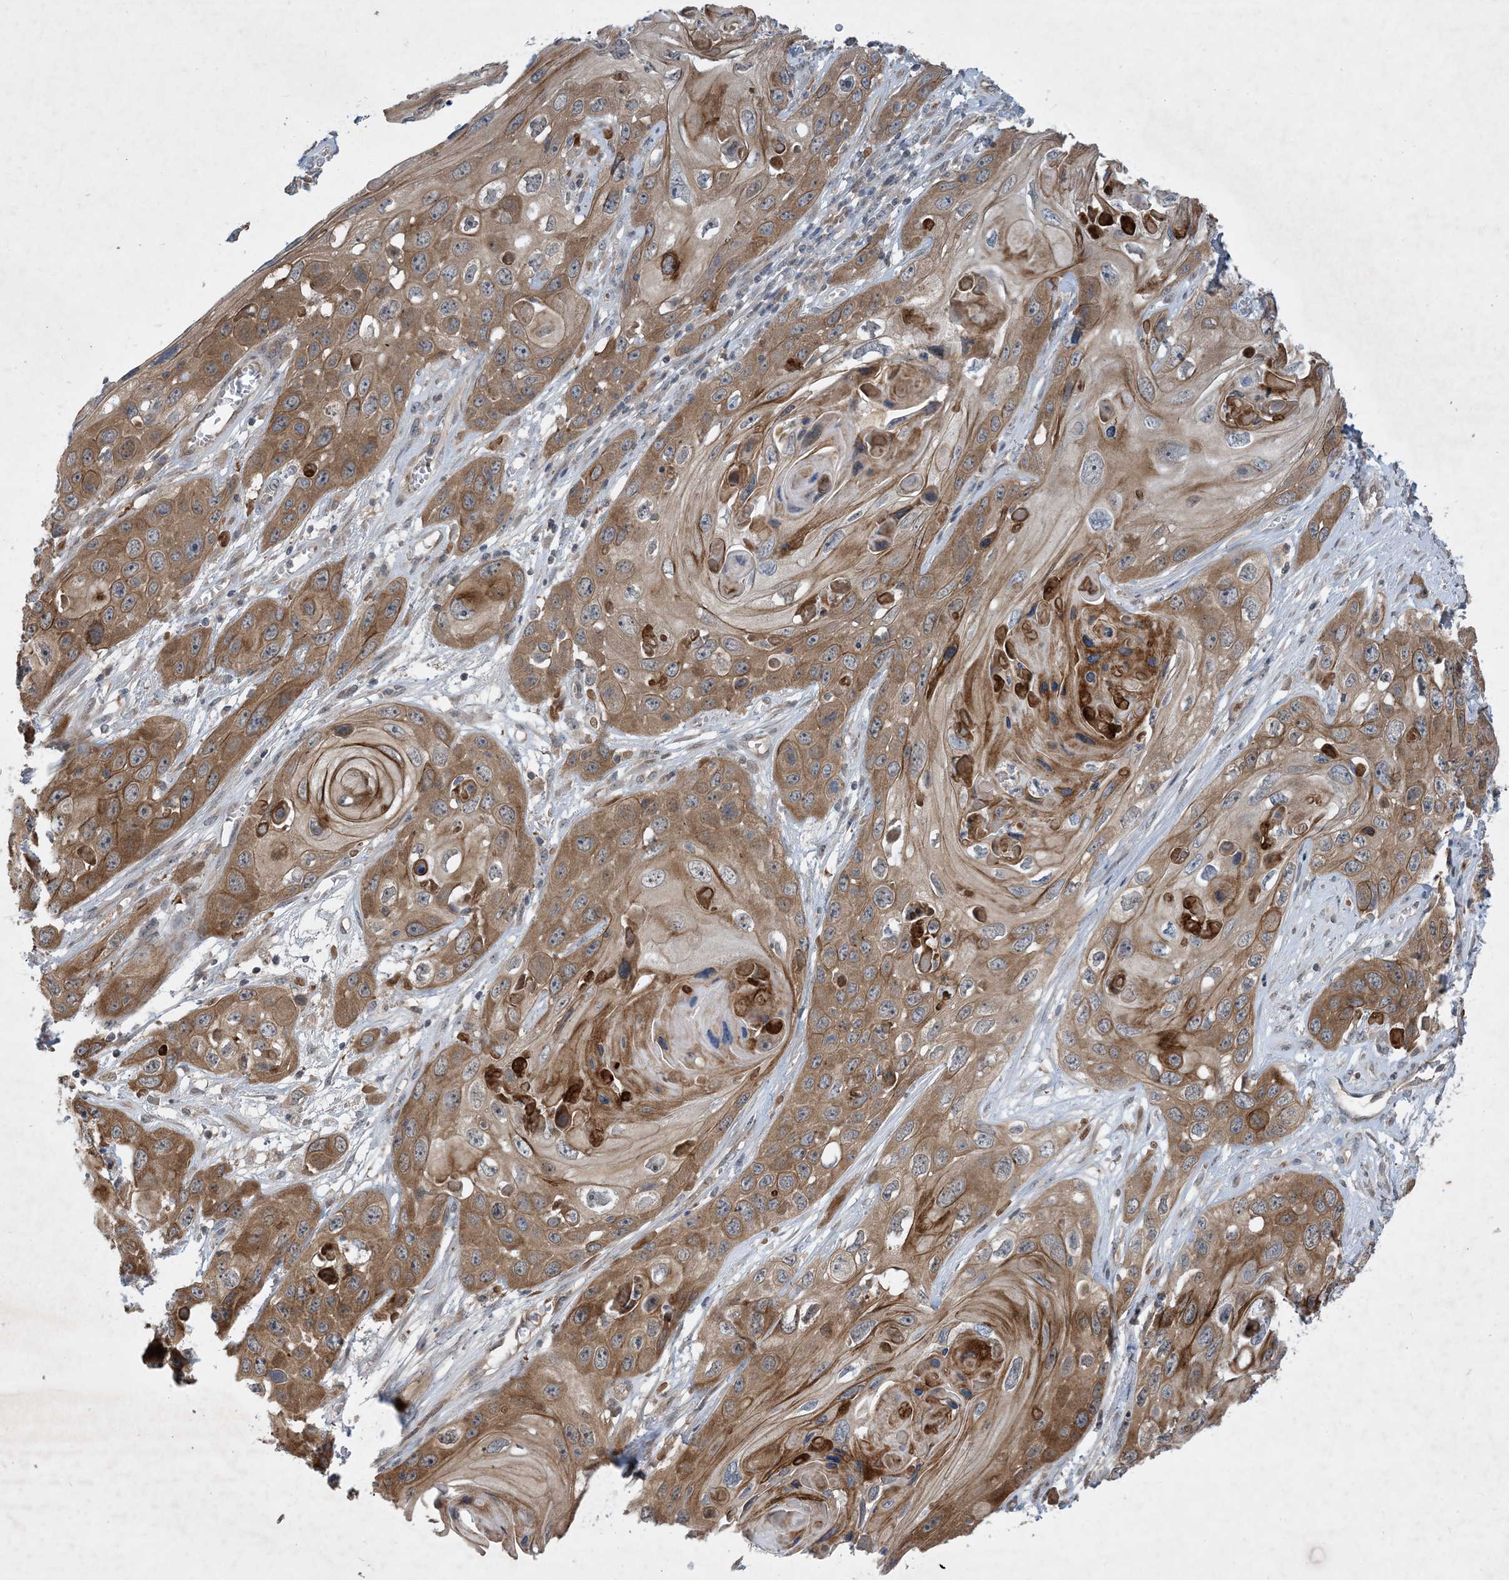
{"staining": {"intensity": "moderate", "quantity": ">75%", "location": "cytoplasmic/membranous"}, "tissue": "skin cancer", "cell_type": "Tumor cells", "image_type": "cancer", "snomed": [{"axis": "morphology", "description": "Squamous cell carcinoma, NOS"}, {"axis": "topography", "description": "Skin"}], "caption": "This image demonstrates squamous cell carcinoma (skin) stained with immunohistochemistry to label a protein in brown. The cytoplasmic/membranous of tumor cells show moderate positivity for the protein. Nuclei are counter-stained blue.", "gene": "TINAG", "patient": {"sex": "male", "age": 55}}